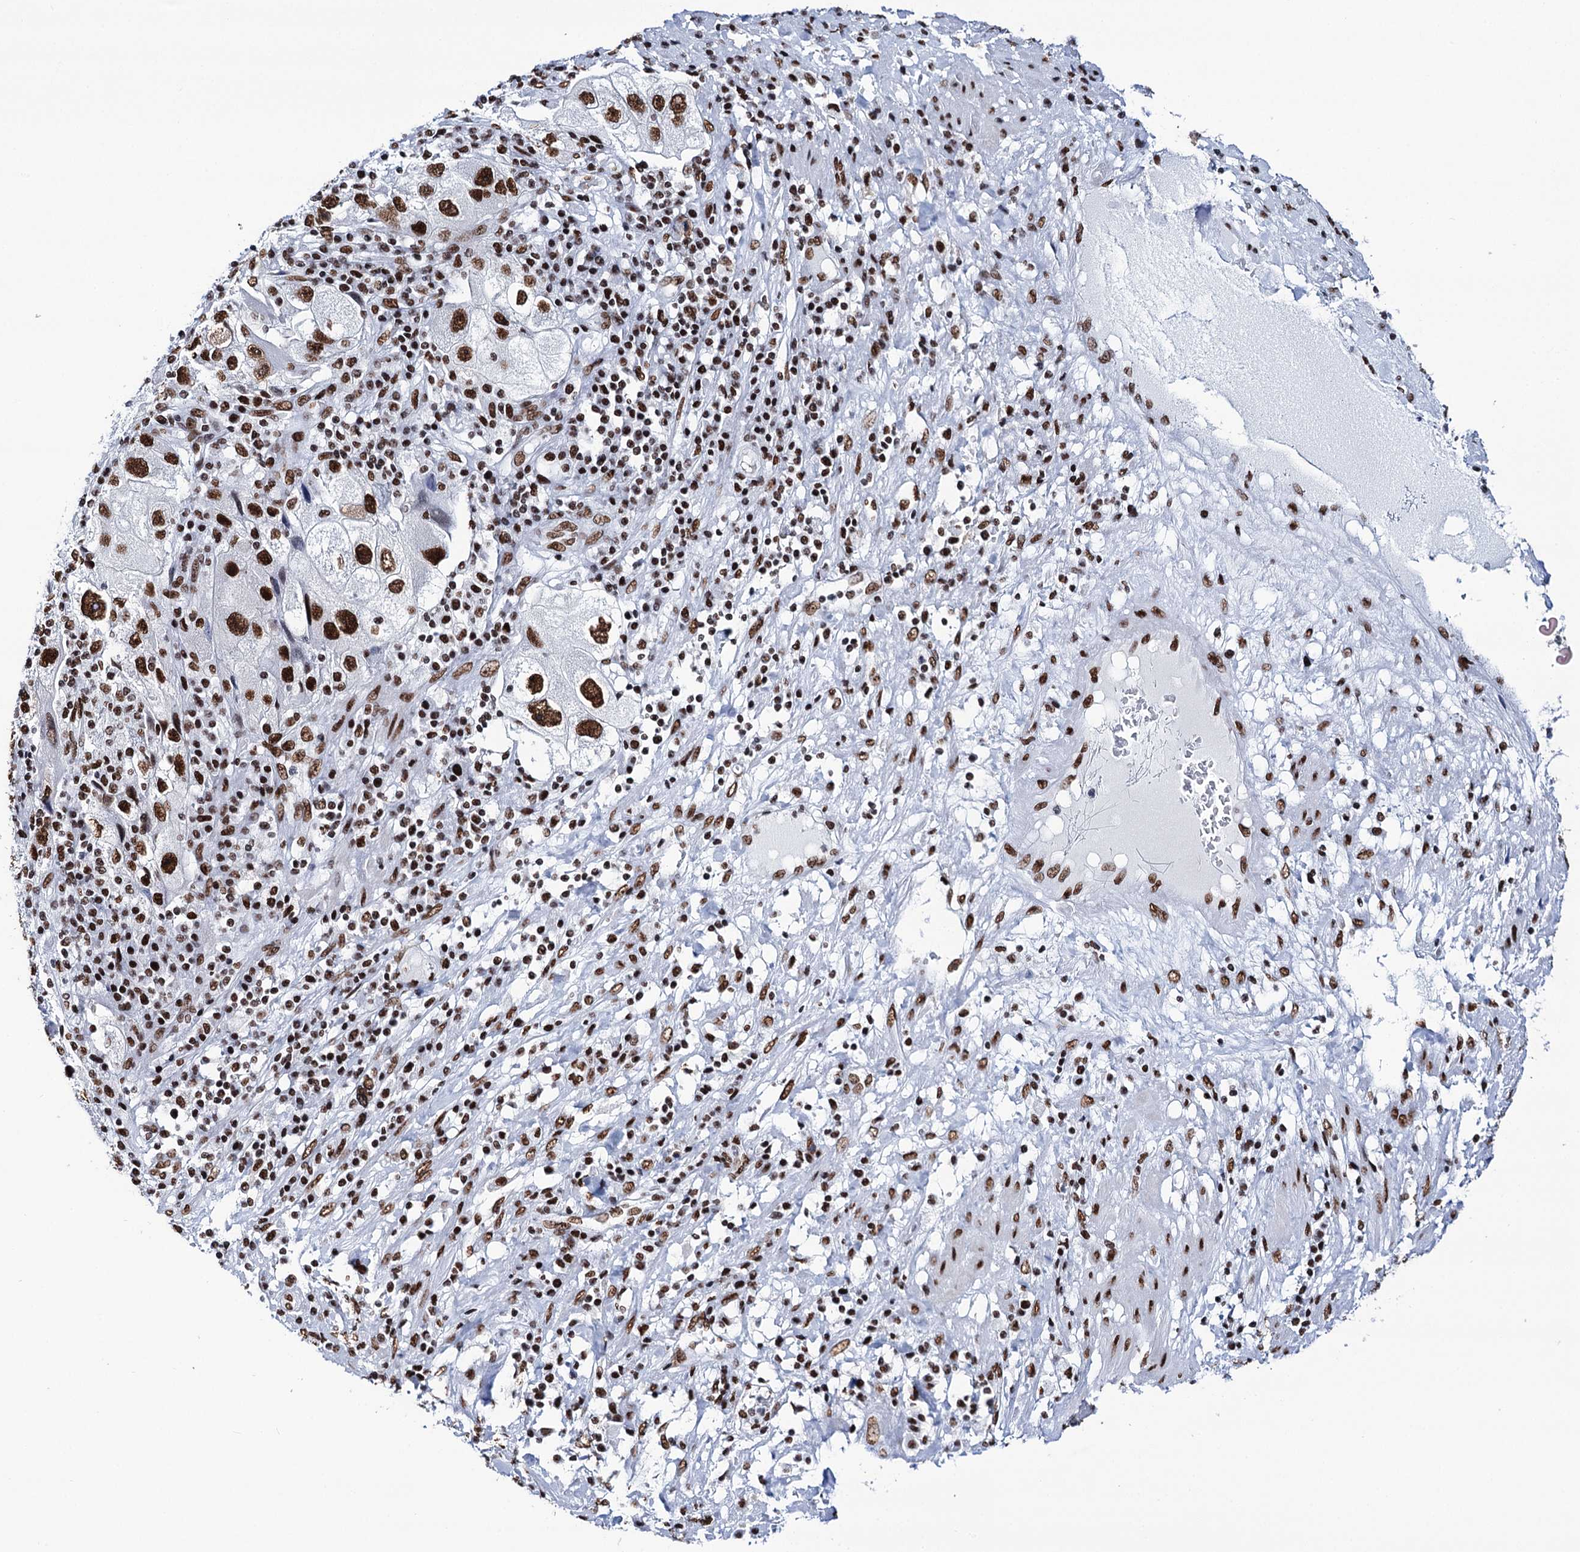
{"staining": {"intensity": "strong", "quantity": ">75%", "location": "nuclear"}, "tissue": "endometrial cancer", "cell_type": "Tumor cells", "image_type": "cancer", "snomed": [{"axis": "morphology", "description": "Adenocarcinoma, NOS"}, {"axis": "topography", "description": "Endometrium"}], "caption": "This is a photomicrograph of immunohistochemistry staining of endometrial cancer (adenocarcinoma), which shows strong positivity in the nuclear of tumor cells.", "gene": "MATR3", "patient": {"sex": "female", "age": 49}}